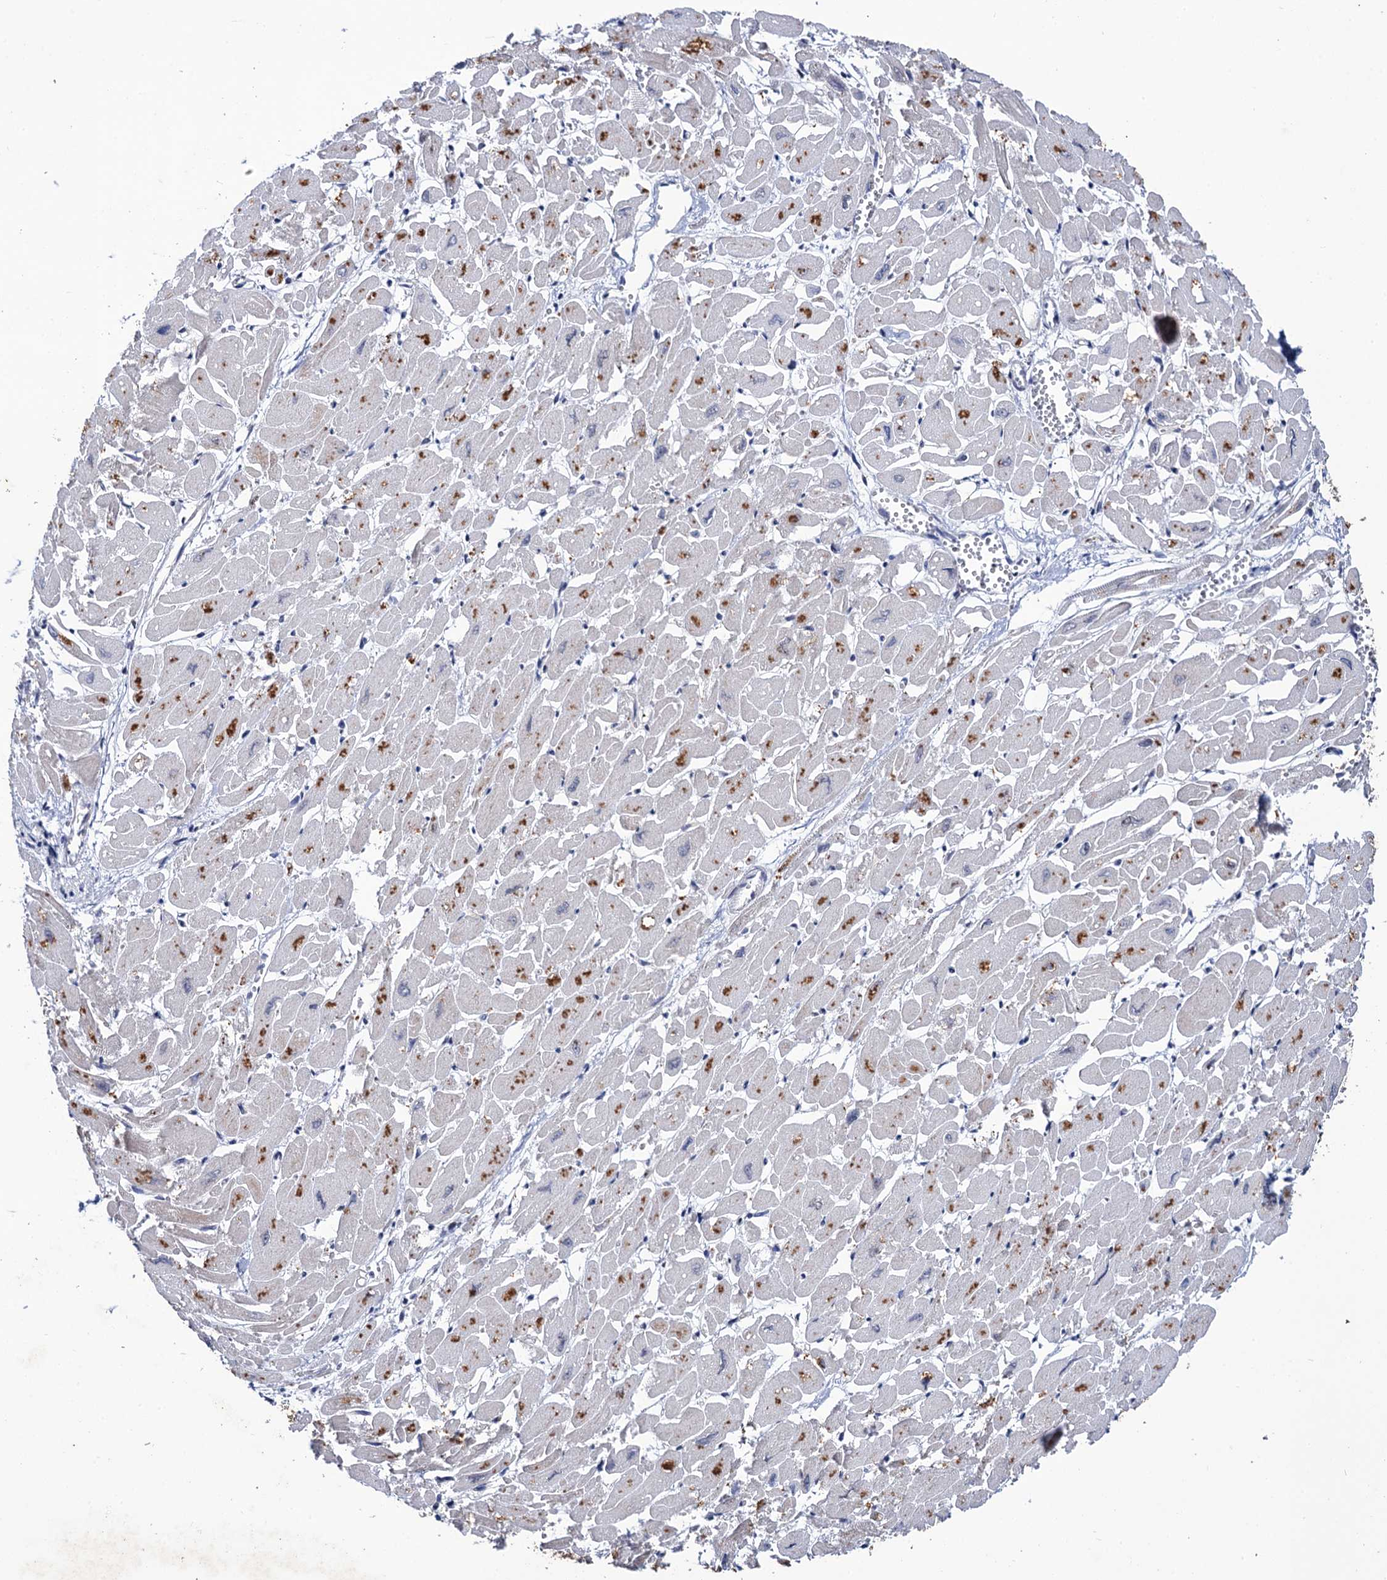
{"staining": {"intensity": "moderate", "quantity": "<25%", "location": "cytoplasmic/membranous"}, "tissue": "heart muscle", "cell_type": "Cardiomyocytes", "image_type": "normal", "snomed": [{"axis": "morphology", "description": "Normal tissue, NOS"}, {"axis": "topography", "description": "Heart"}], "caption": "This is an image of IHC staining of benign heart muscle, which shows moderate expression in the cytoplasmic/membranous of cardiomyocytes.", "gene": "THAP2", "patient": {"sex": "male", "age": 54}}